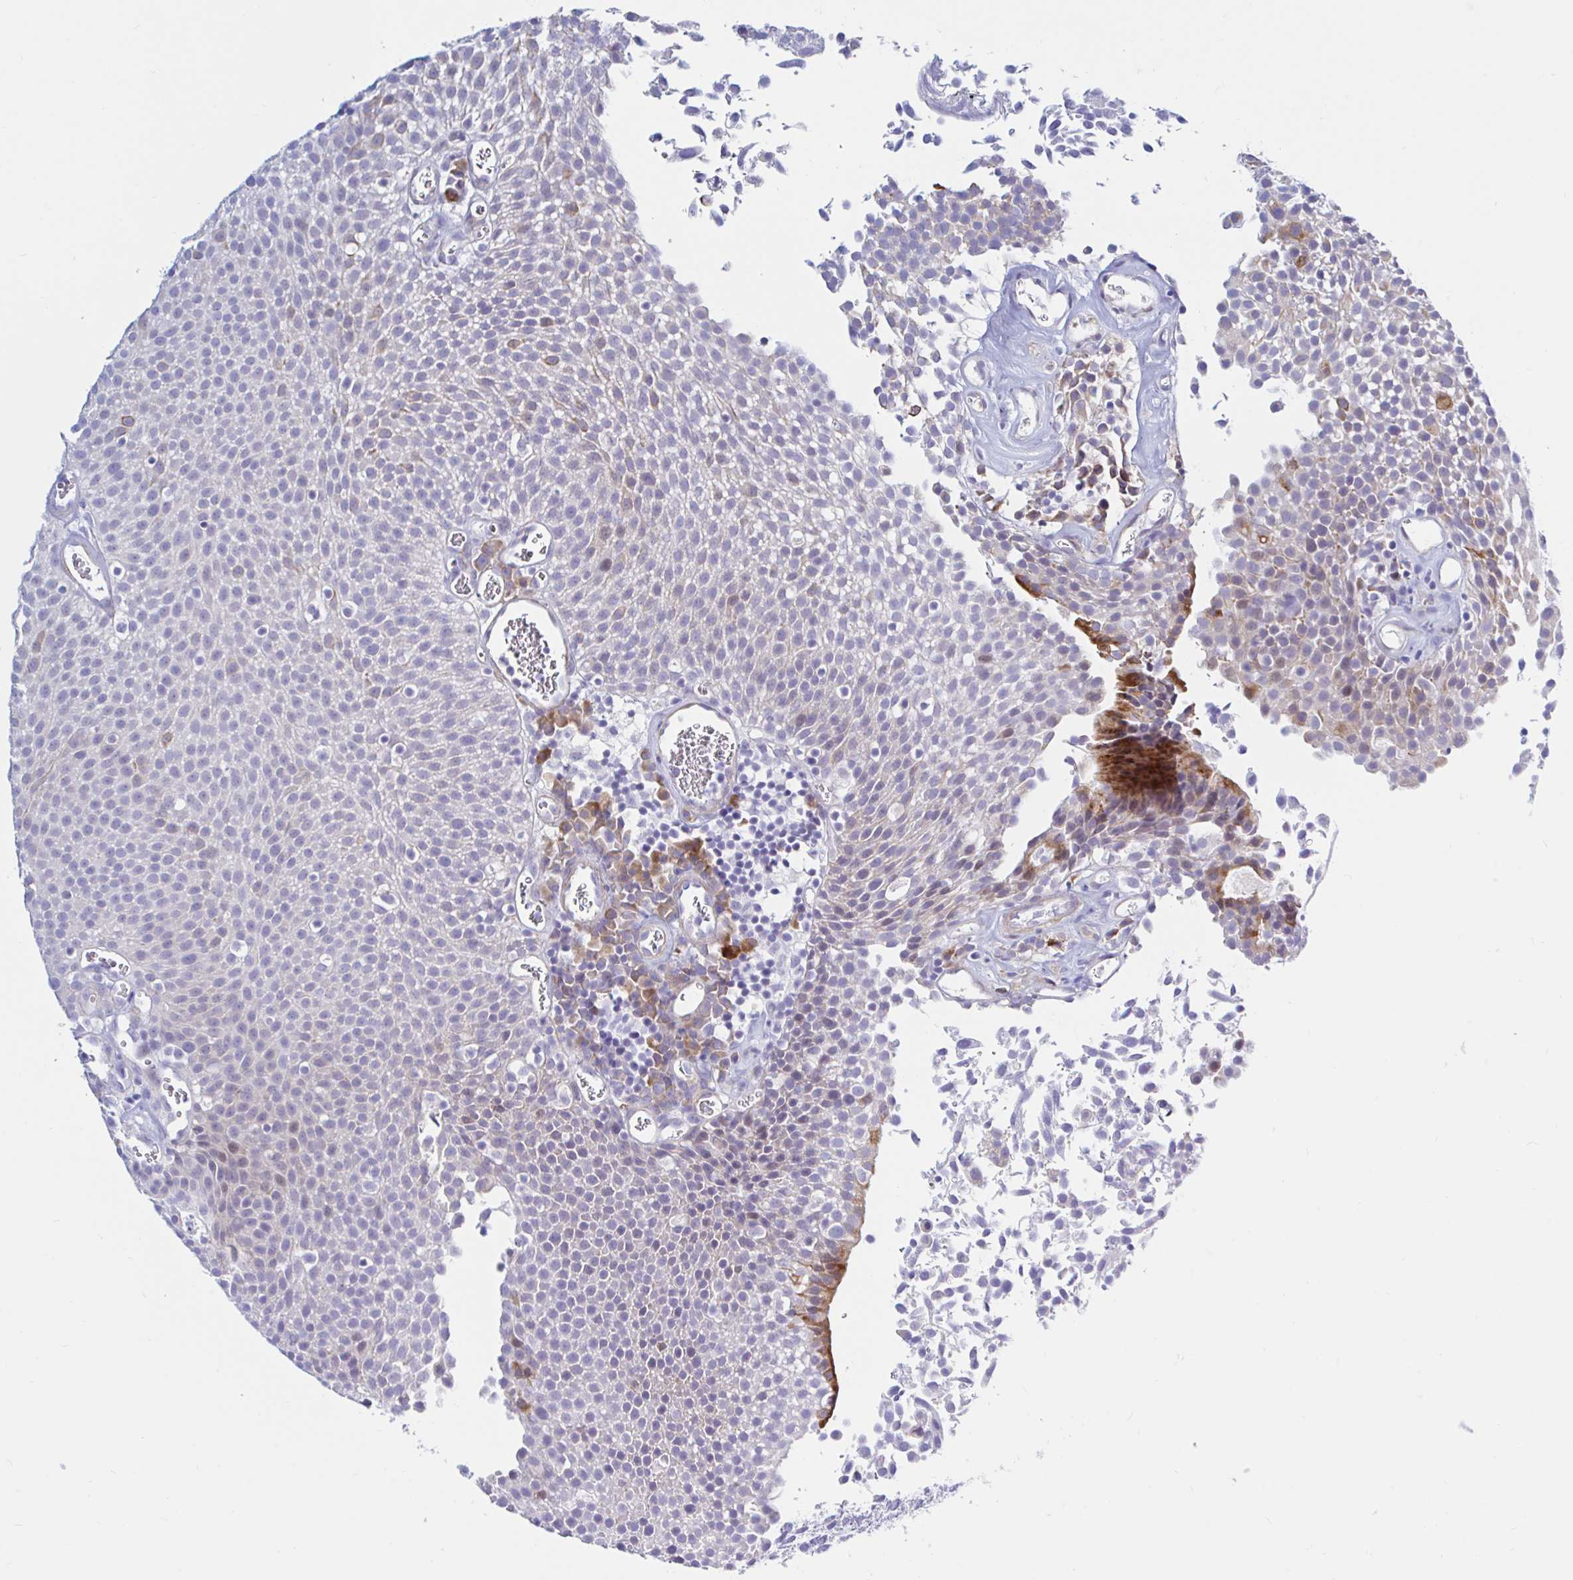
{"staining": {"intensity": "moderate", "quantity": "<25%", "location": "cytoplasmic/membranous"}, "tissue": "urothelial cancer", "cell_type": "Tumor cells", "image_type": "cancer", "snomed": [{"axis": "morphology", "description": "Urothelial carcinoma, Low grade"}, {"axis": "topography", "description": "Urinary bladder"}], "caption": "Immunohistochemistry of human urothelial carcinoma (low-grade) demonstrates low levels of moderate cytoplasmic/membranous expression in about <25% of tumor cells.", "gene": "NBPF3", "patient": {"sex": "female", "age": 79}}